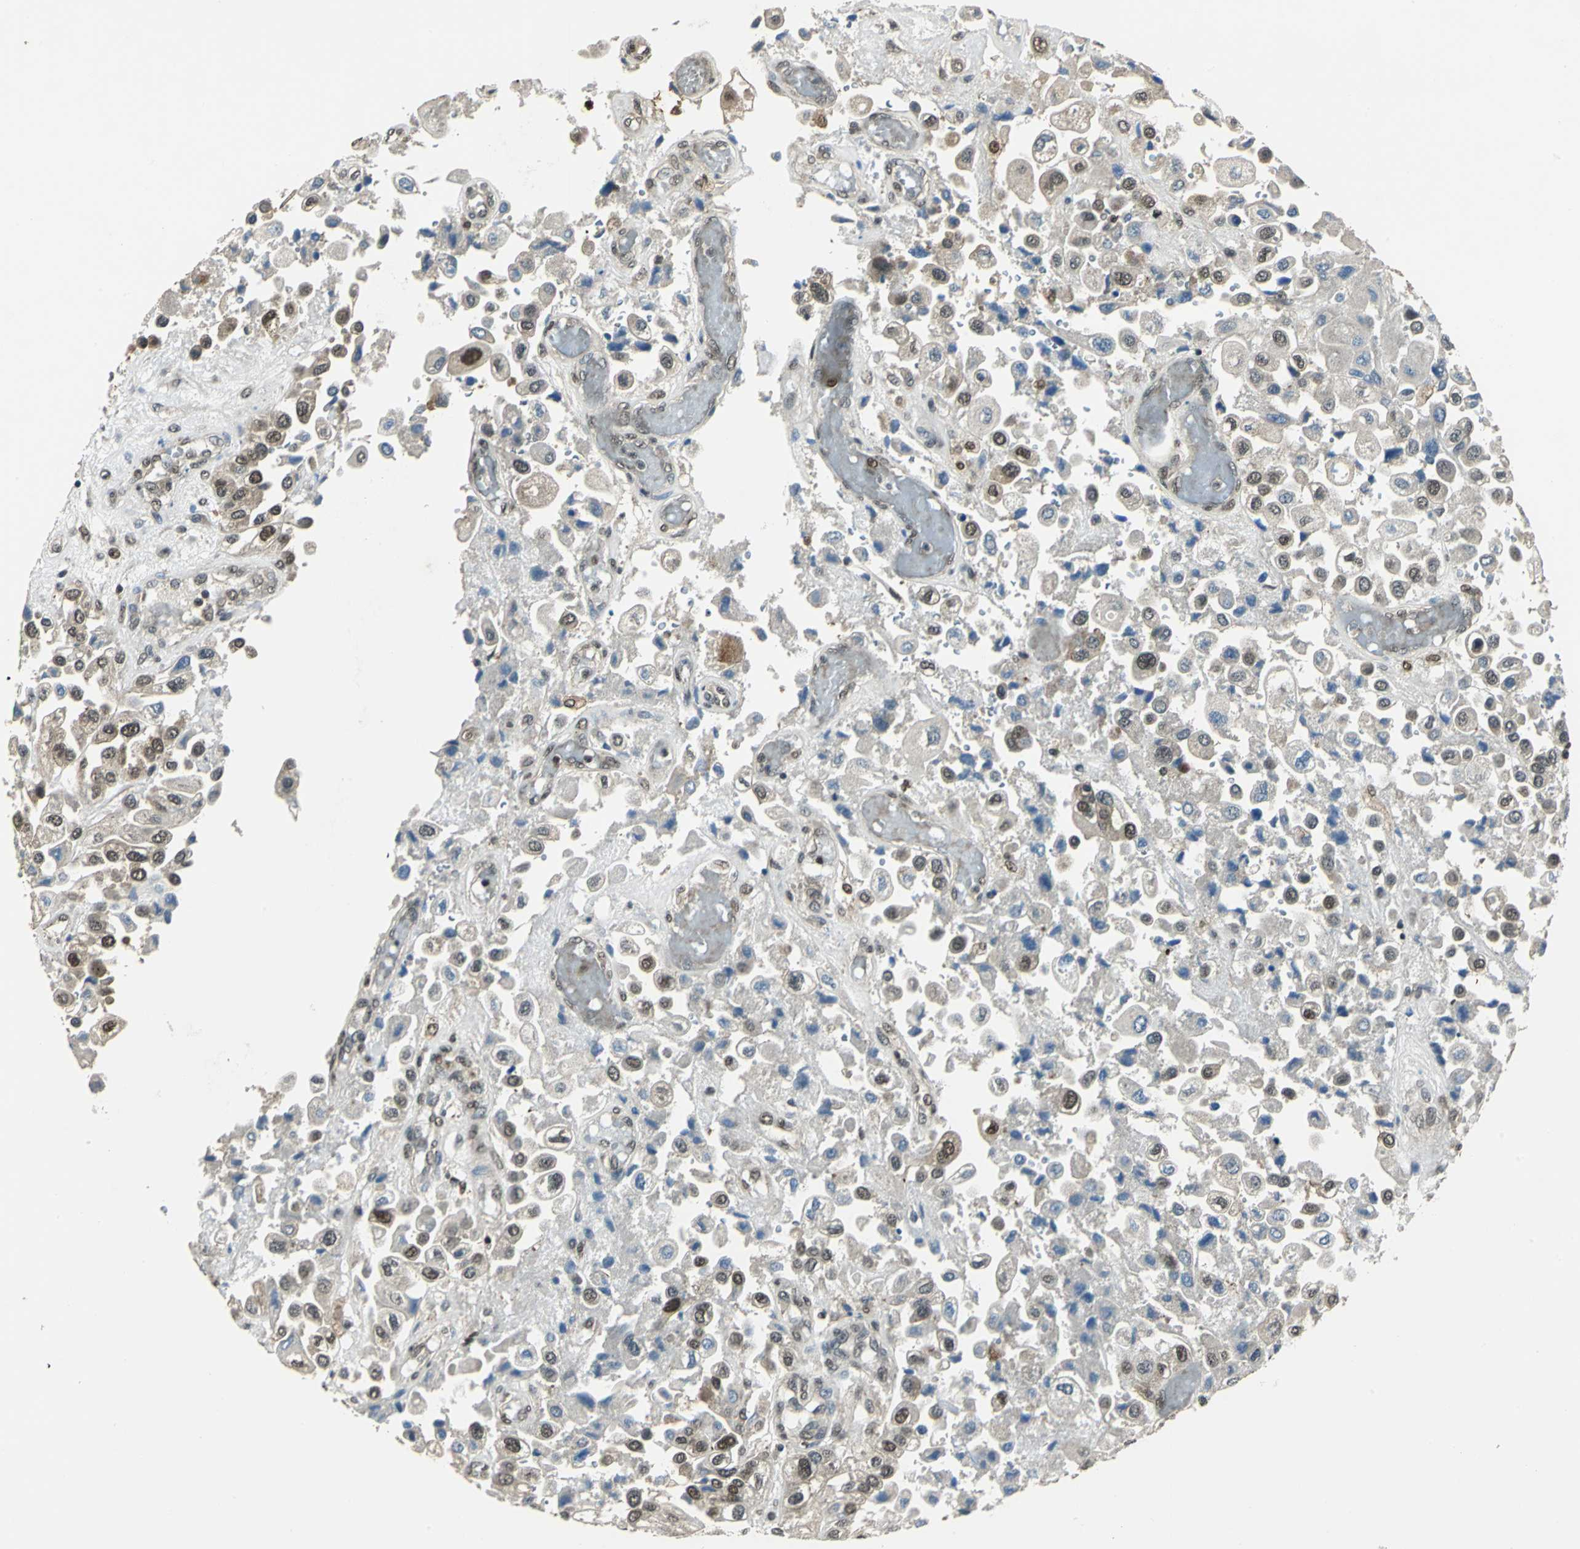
{"staining": {"intensity": "weak", "quantity": ">75%", "location": "cytoplasmic/membranous,nuclear"}, "tissue": "urothelial cancer", "cell_type": "Tumor cells", "image_type": "cancer", "snomed": [{"axis": "morphology", "description": "Urothelial carcinoma, High grade"}, {"axis": "topography", "description": "Urinary bladder"}], "caption": "Tumor cells show weak cytoplasmic/membranous and nuclear staining in approximately >75% of cells in high-grade urothelial carcinoma.", "gene": "PPP1R13L", "patient": {"sex": "female", "age": 64}}